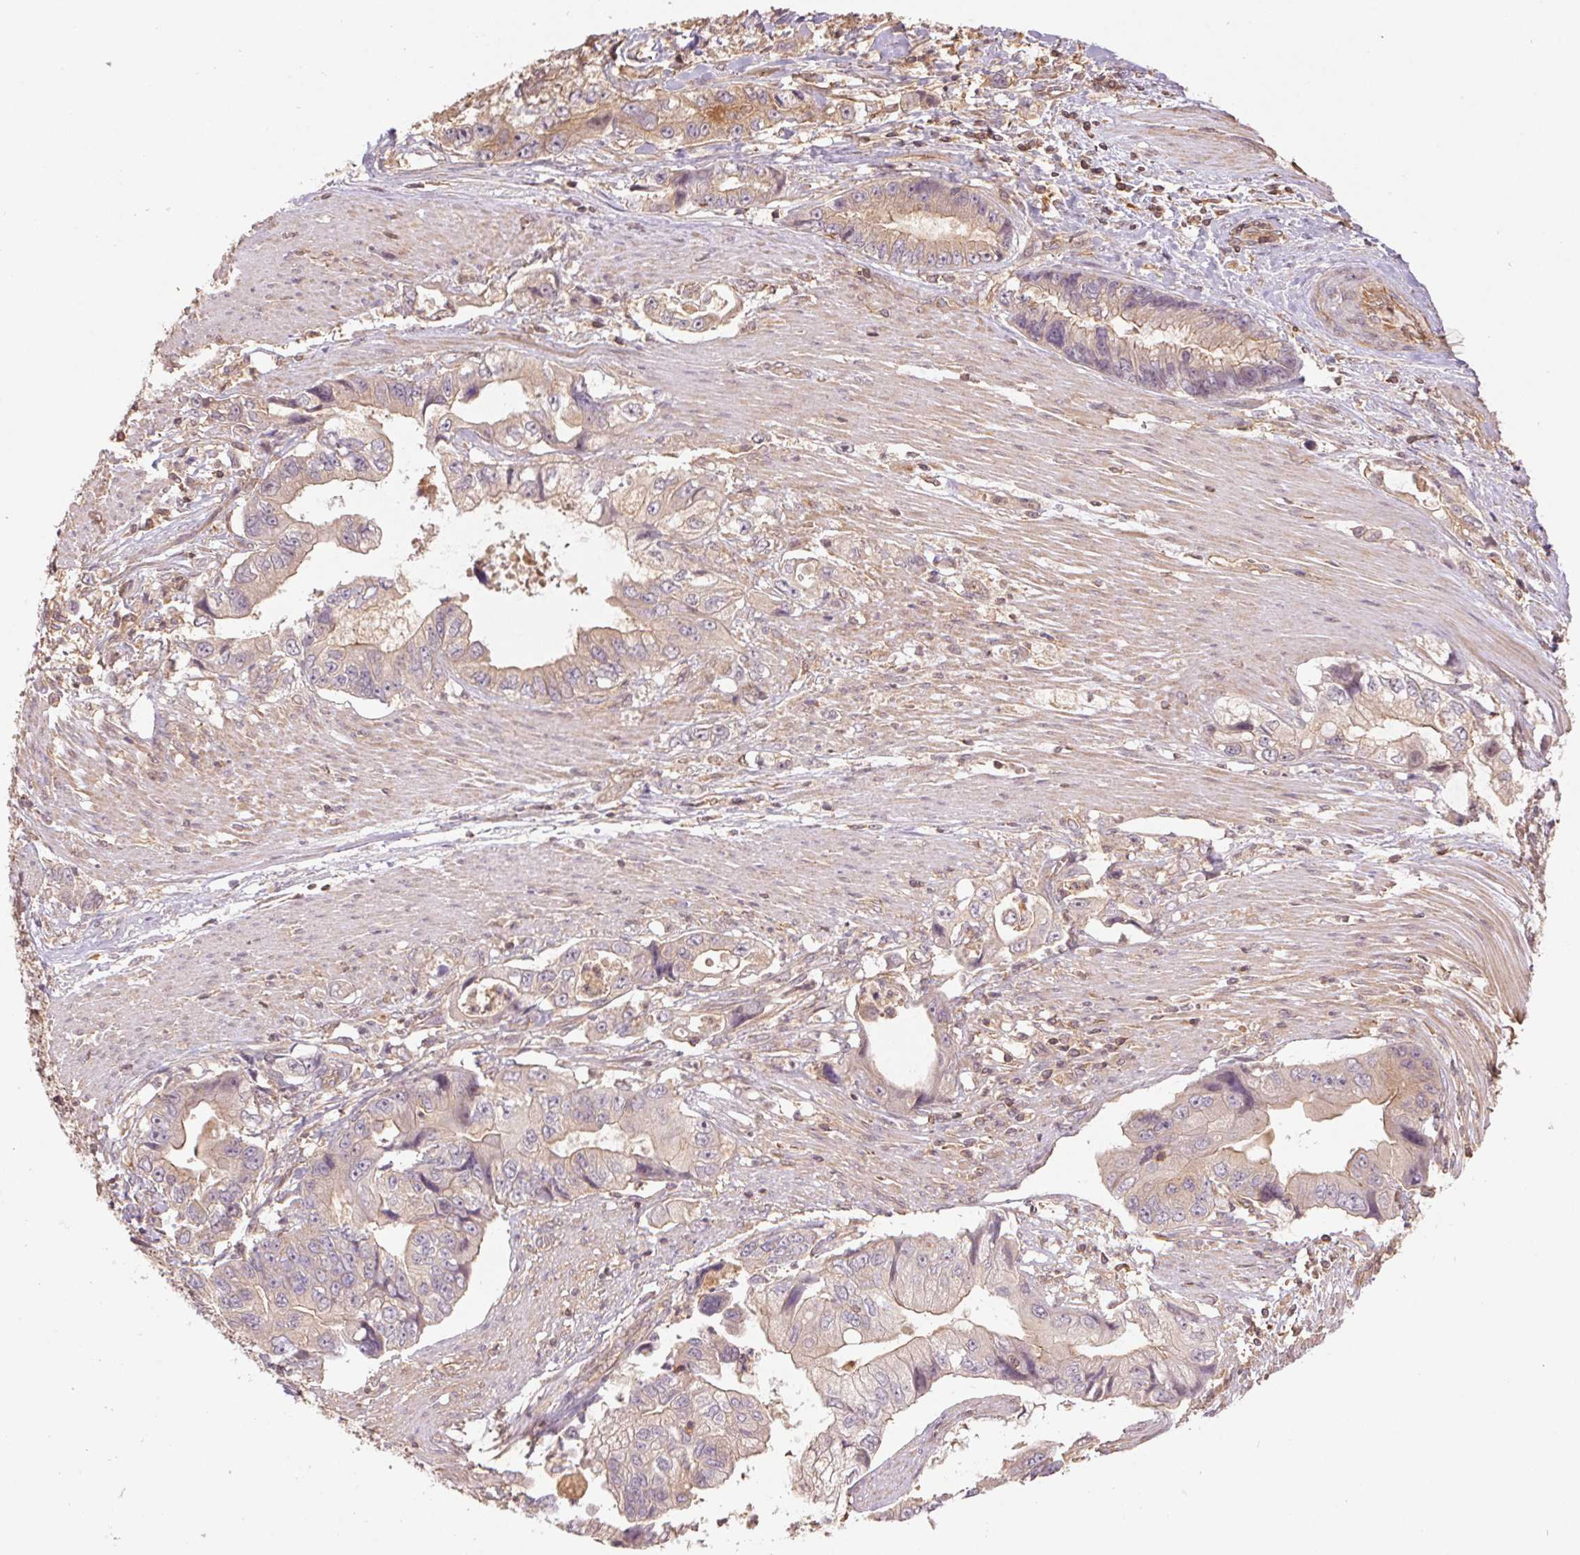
{"staining": {"intensity": "weak", "quantity": "25%-75%", "location": "cytoplasmic/membranous"}, "tissue": "stomach cancer", "cell_type": "Tumor cells", "image_type": "cancer", "snomed": [{"axis": "morphology", "description": "Adenocarcinoma, NOS"}, {"axis": "topography", "description": "Pancreas"}, {"axis": "topography", "description": "Stomach, upper"}], "caption": "Weak cytoplasmic/membranous protein staining is identified in about 25%-75% of tumor cells in stomach cancer. (DAB (3,3'-diaminobenzidine) IHC, brown staining for protein, blue staining for nuclei).", "gene": "TUBA3D", "patient": {"sex": "male", "age": 77}}